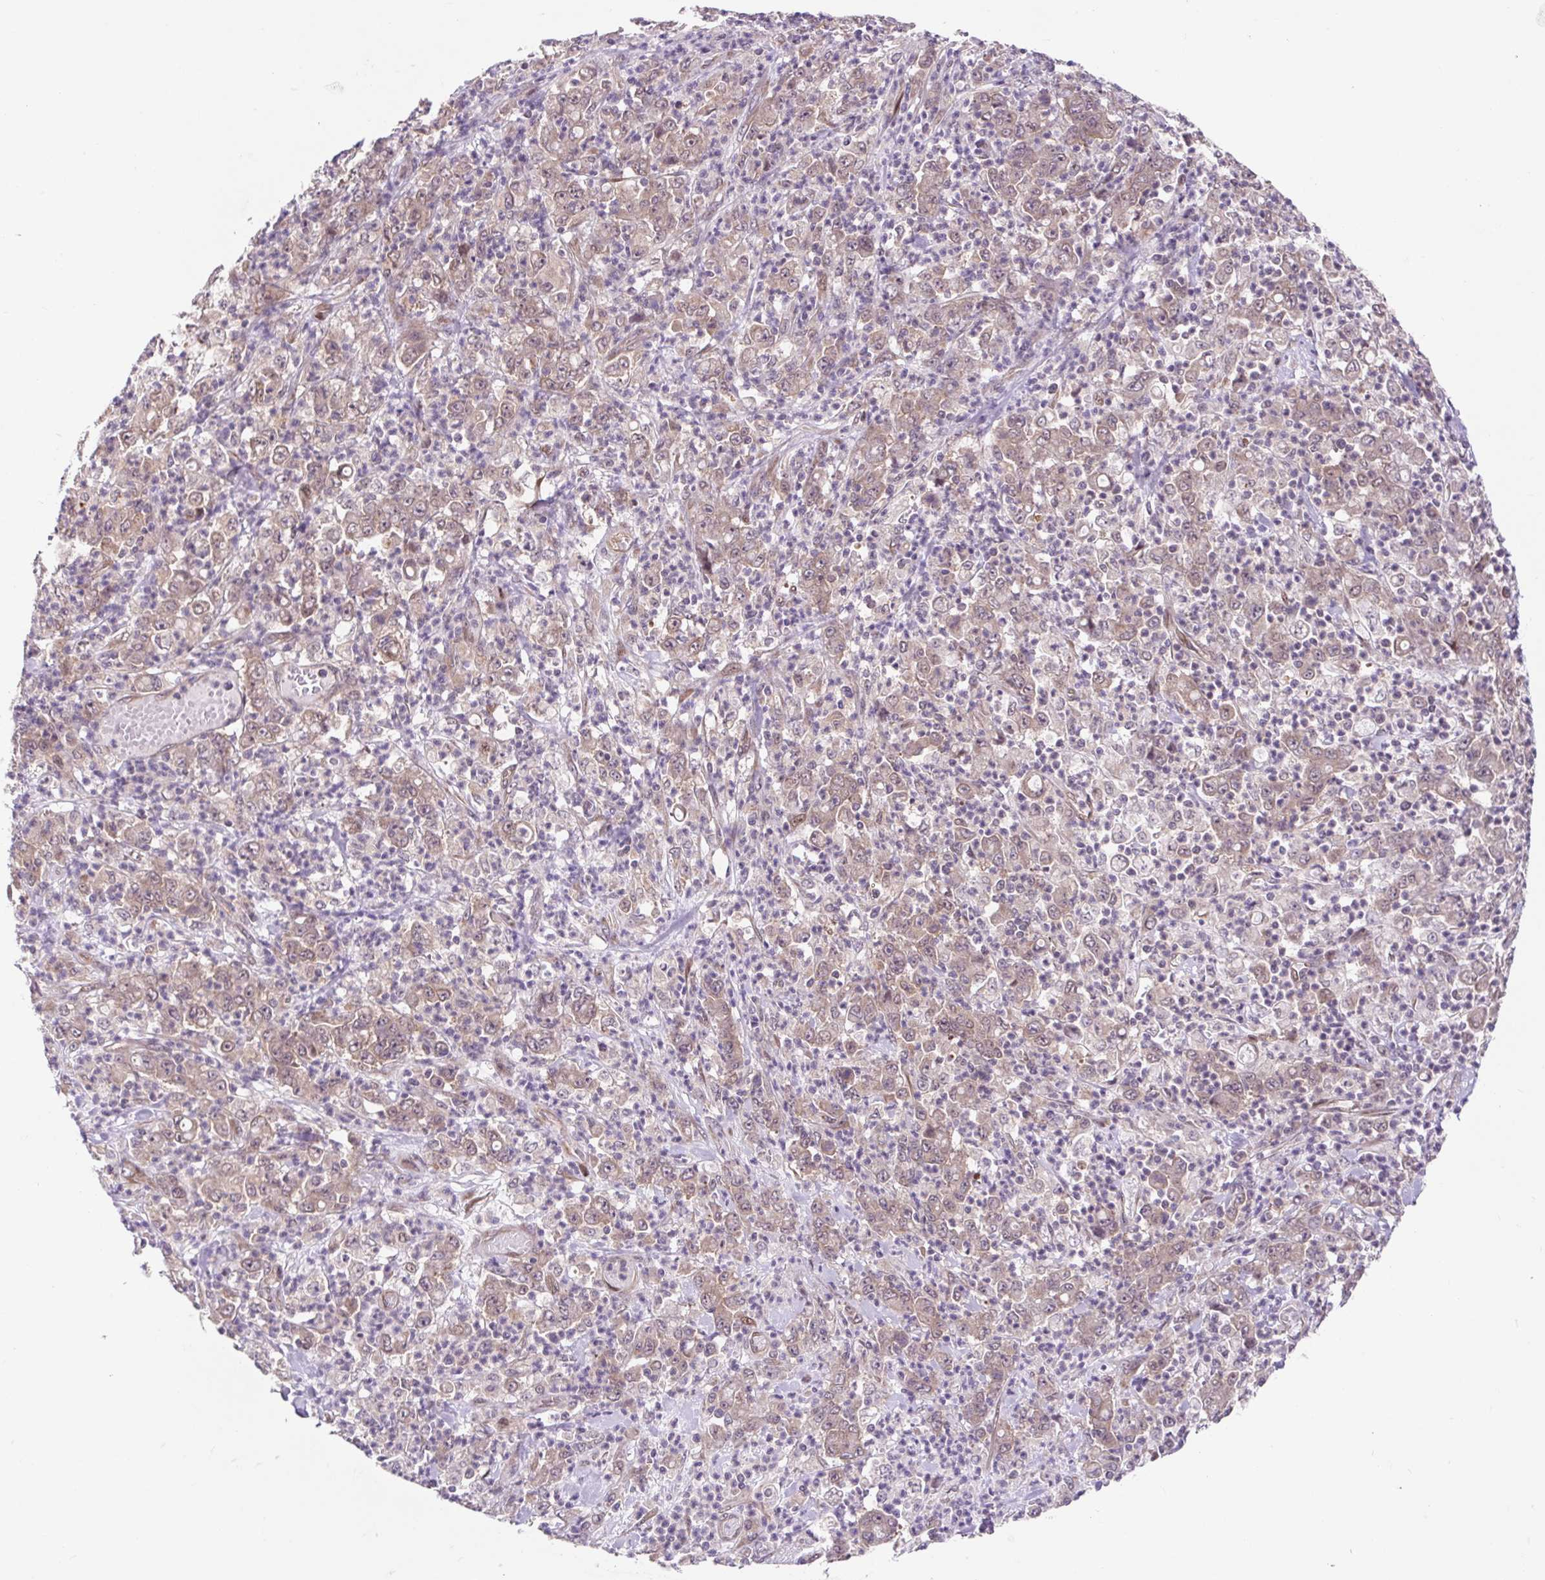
{"staining": {"intensity": "weak", "quantity": ">75%", "location": "cytoplasmic/membranous,nuclear"}, "tissue": "stomach cancer", "cell_type": "Tumor cells", "image_type": "cancer", "snomed": [{"axis": "morphology", "description": "Adenocarcinoma, NOS"}, {"axis": "topography", "description": "Stomach, lower"}], "caption": "There is low levels of weak cytoplasmic/membranous and nuclear staining in tumor cells of stomach adenocarcinoma, as demonstrated by immunohistochemical staining (brown color).", "gene": "HFE", "patient": {"sex": "female", "age": 71}}